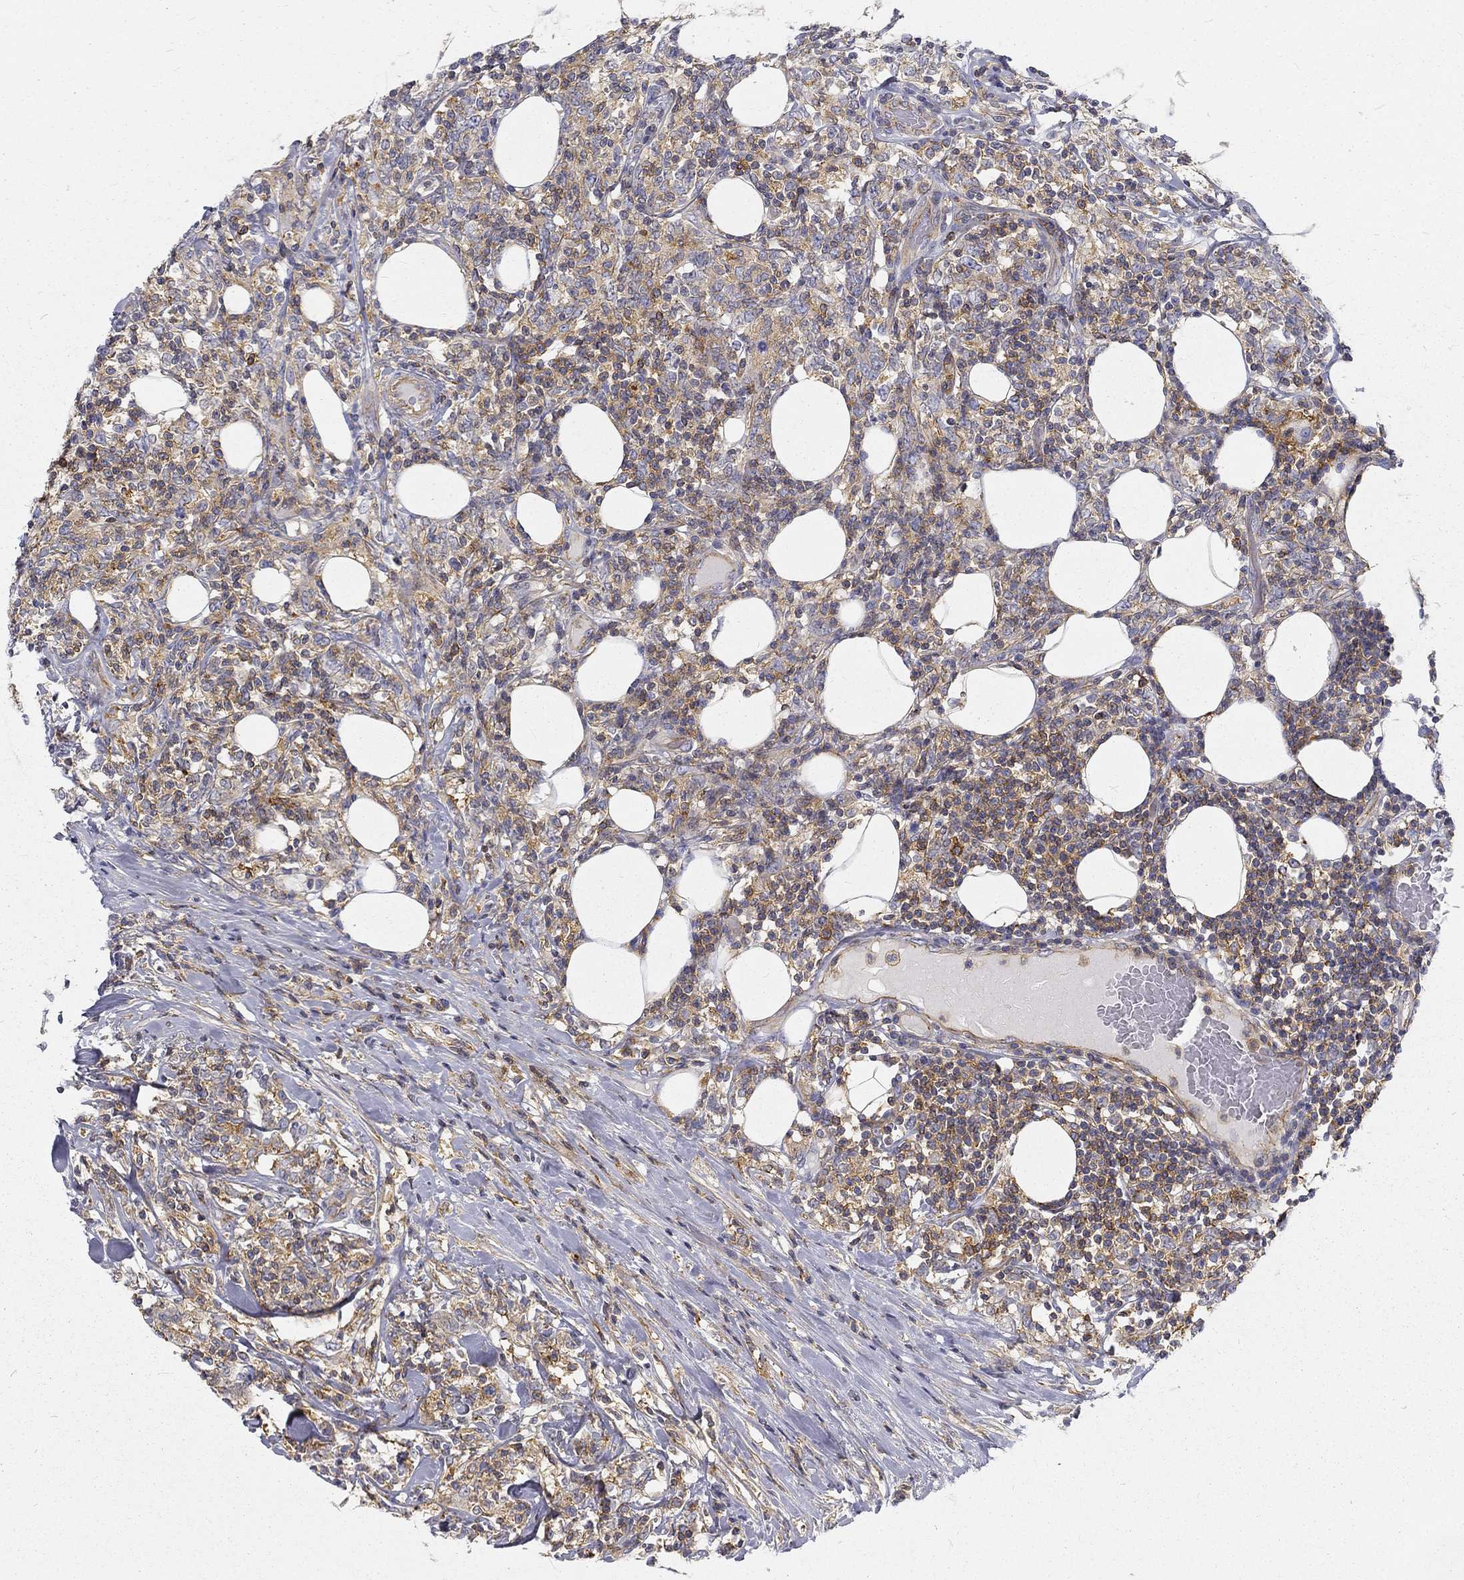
{"staining": {"intensity": "moderate", "quantity": "25%-75%", "location": "cytoplasmic/membranous"}, "tissue": "lymphoma", "cell_type": "Tumor cells", "image_type": "cancer", "snomed": [{"axis": "morphology", "description": "Malignant lymphoma, non-Hodgkin's type, High grade"}, {"axis": "topography", "description": "Lymph node"}], "caption": "An immunohistochemistry (IHC) micrograph of neoplastic tissue is shown. Protein staining in brown labels moderate cytoplasmic/membranous positivity in lymphoma within tumor cells. (brown staining indicates protein expression, while blue staining denotes nuclei).", "gene": "MTMR11", "patient": {"sex": "female", "age": 84}}